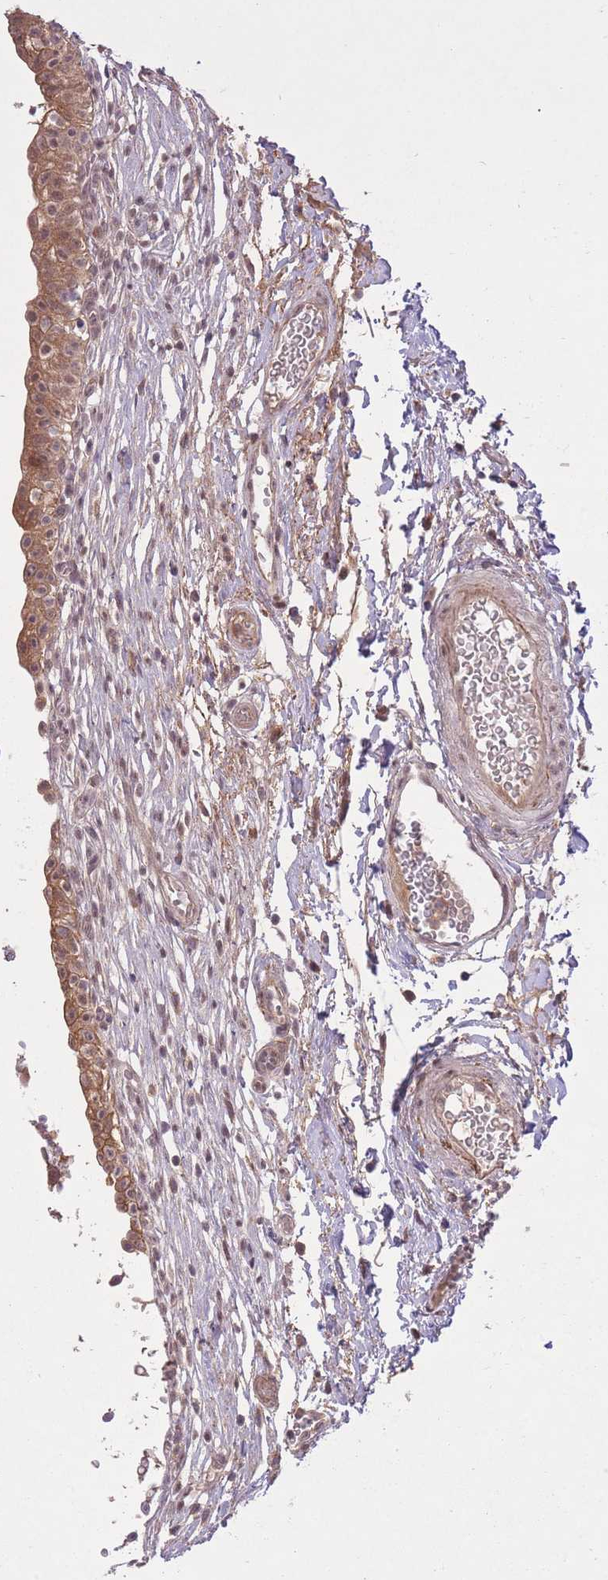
{"staining": {"intensity": "moderate", "quantity": ">75%", "location": "cytoplasmic/membranous,nuclear"}, "tissue": "urinary bladder", "cell_type": "Urothelial cells", "image_type": "normal", "snomed": [{"axis": "morphology", "description": "Normal tissue, NOS"}, {"axis": "topography", "description": "Urinary bladder"}, {"axis": "topography", "description": "Peripheral nerve tissue"}], "caption": "Urinary bladder stained for a protein (brown) reveals moderate cytoplasmic/membranous,nuclear positive positivity in about >75% of urothelial cells.", "gene": "ZNF391", "patient": {"sex": "male", "age": 55}}